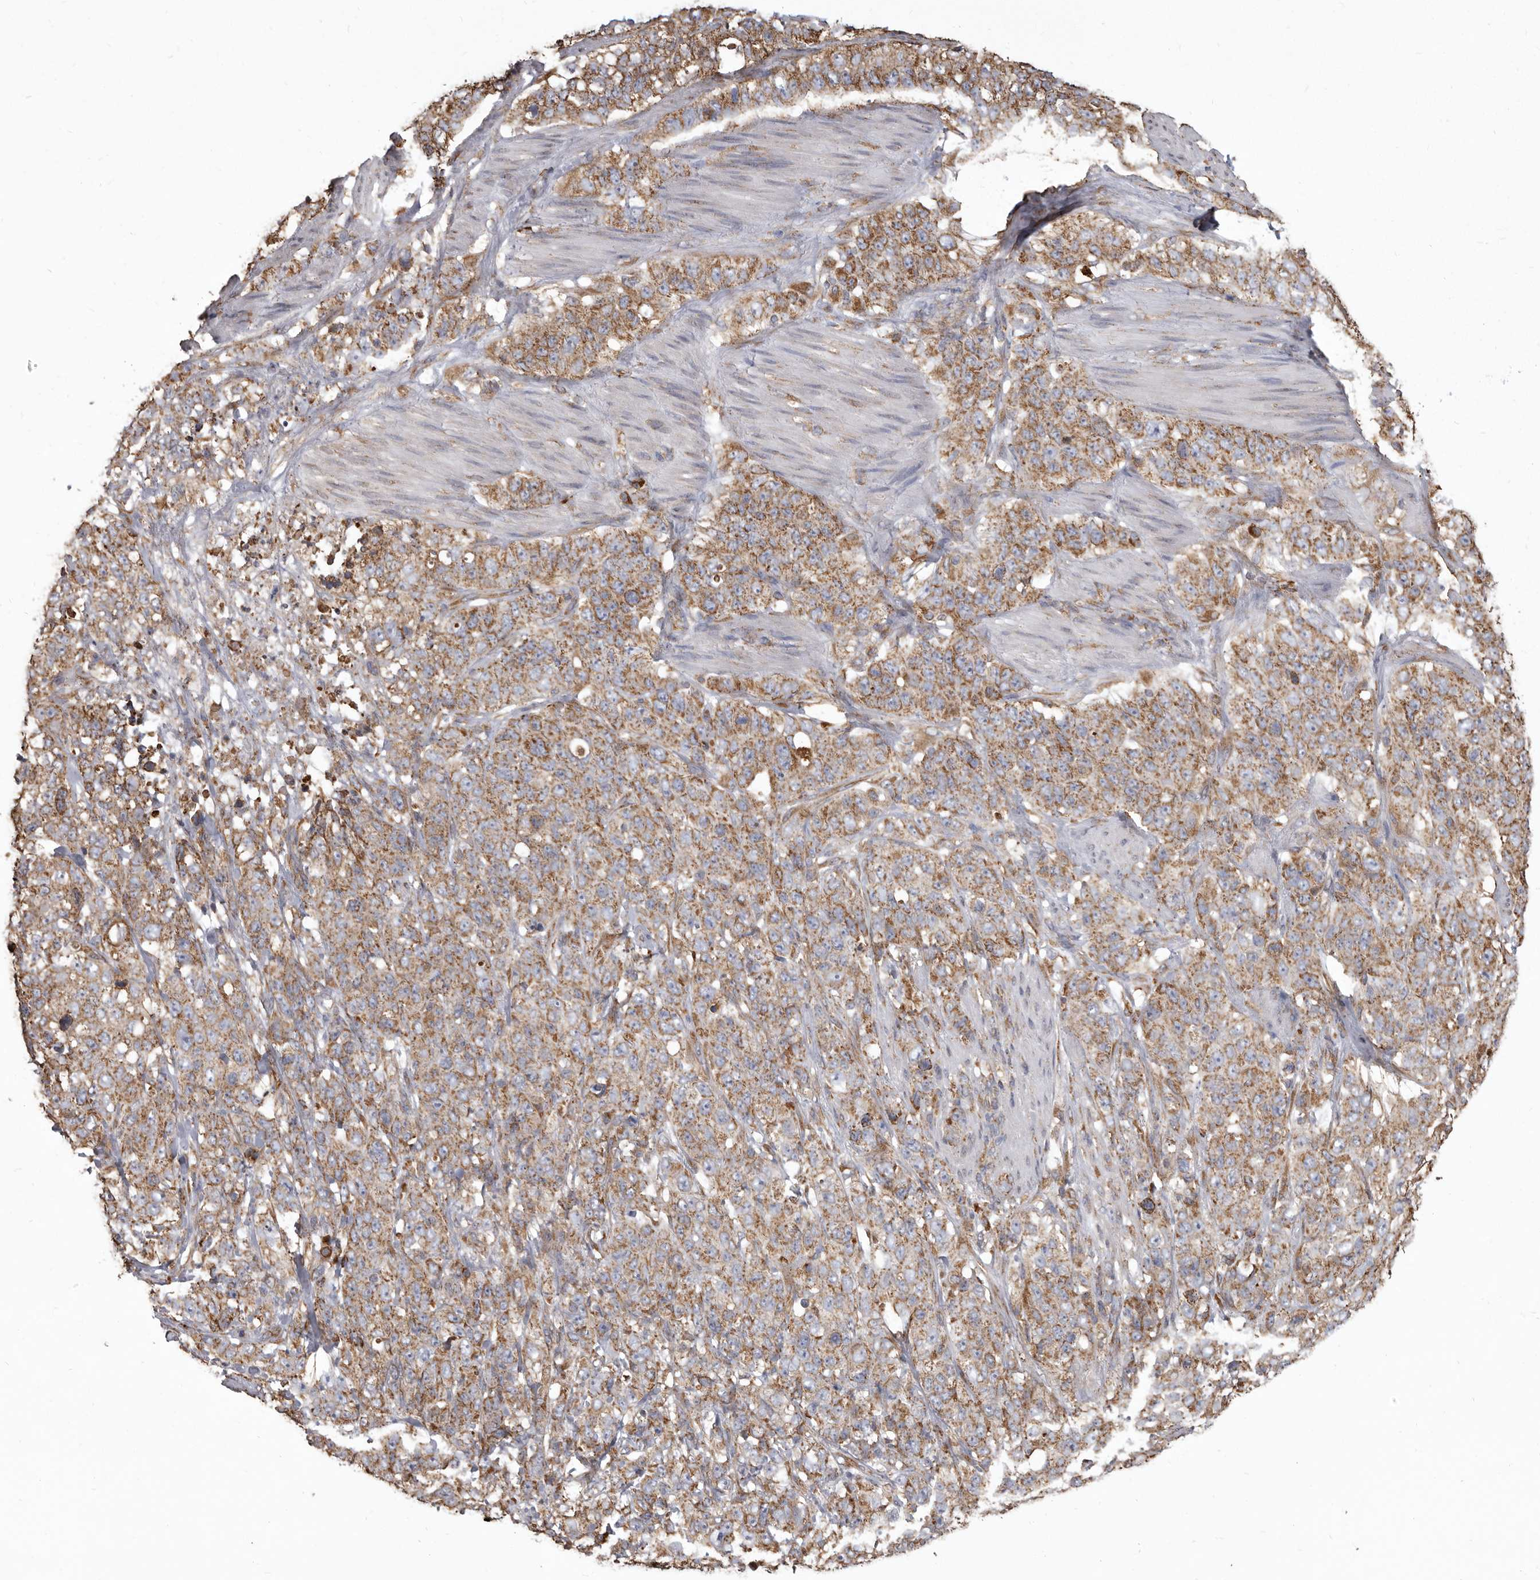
{"staining": {"intensity": "moderate", "quantity": ">75%", "location": "cytoplasmic/membranous"}, "tissue": "stomach cancer", "cell_type": "Tumor cells", "image_type": "cancer", "snomed": [{"axis": "morphology", "description": "Adenocarcinoma, NOS"}, {"axis": "topography", "description": "Stomach"}], "caption": "About >75% of tumor cells in adenocarcinoma (stomach) demonstrate moderate cytoplasmic/membranous protein staining as visualized by brown immunohistochemical staining.", "gene": "CDK5RAP3", "patient": {"sex": "male", "age": 48}}